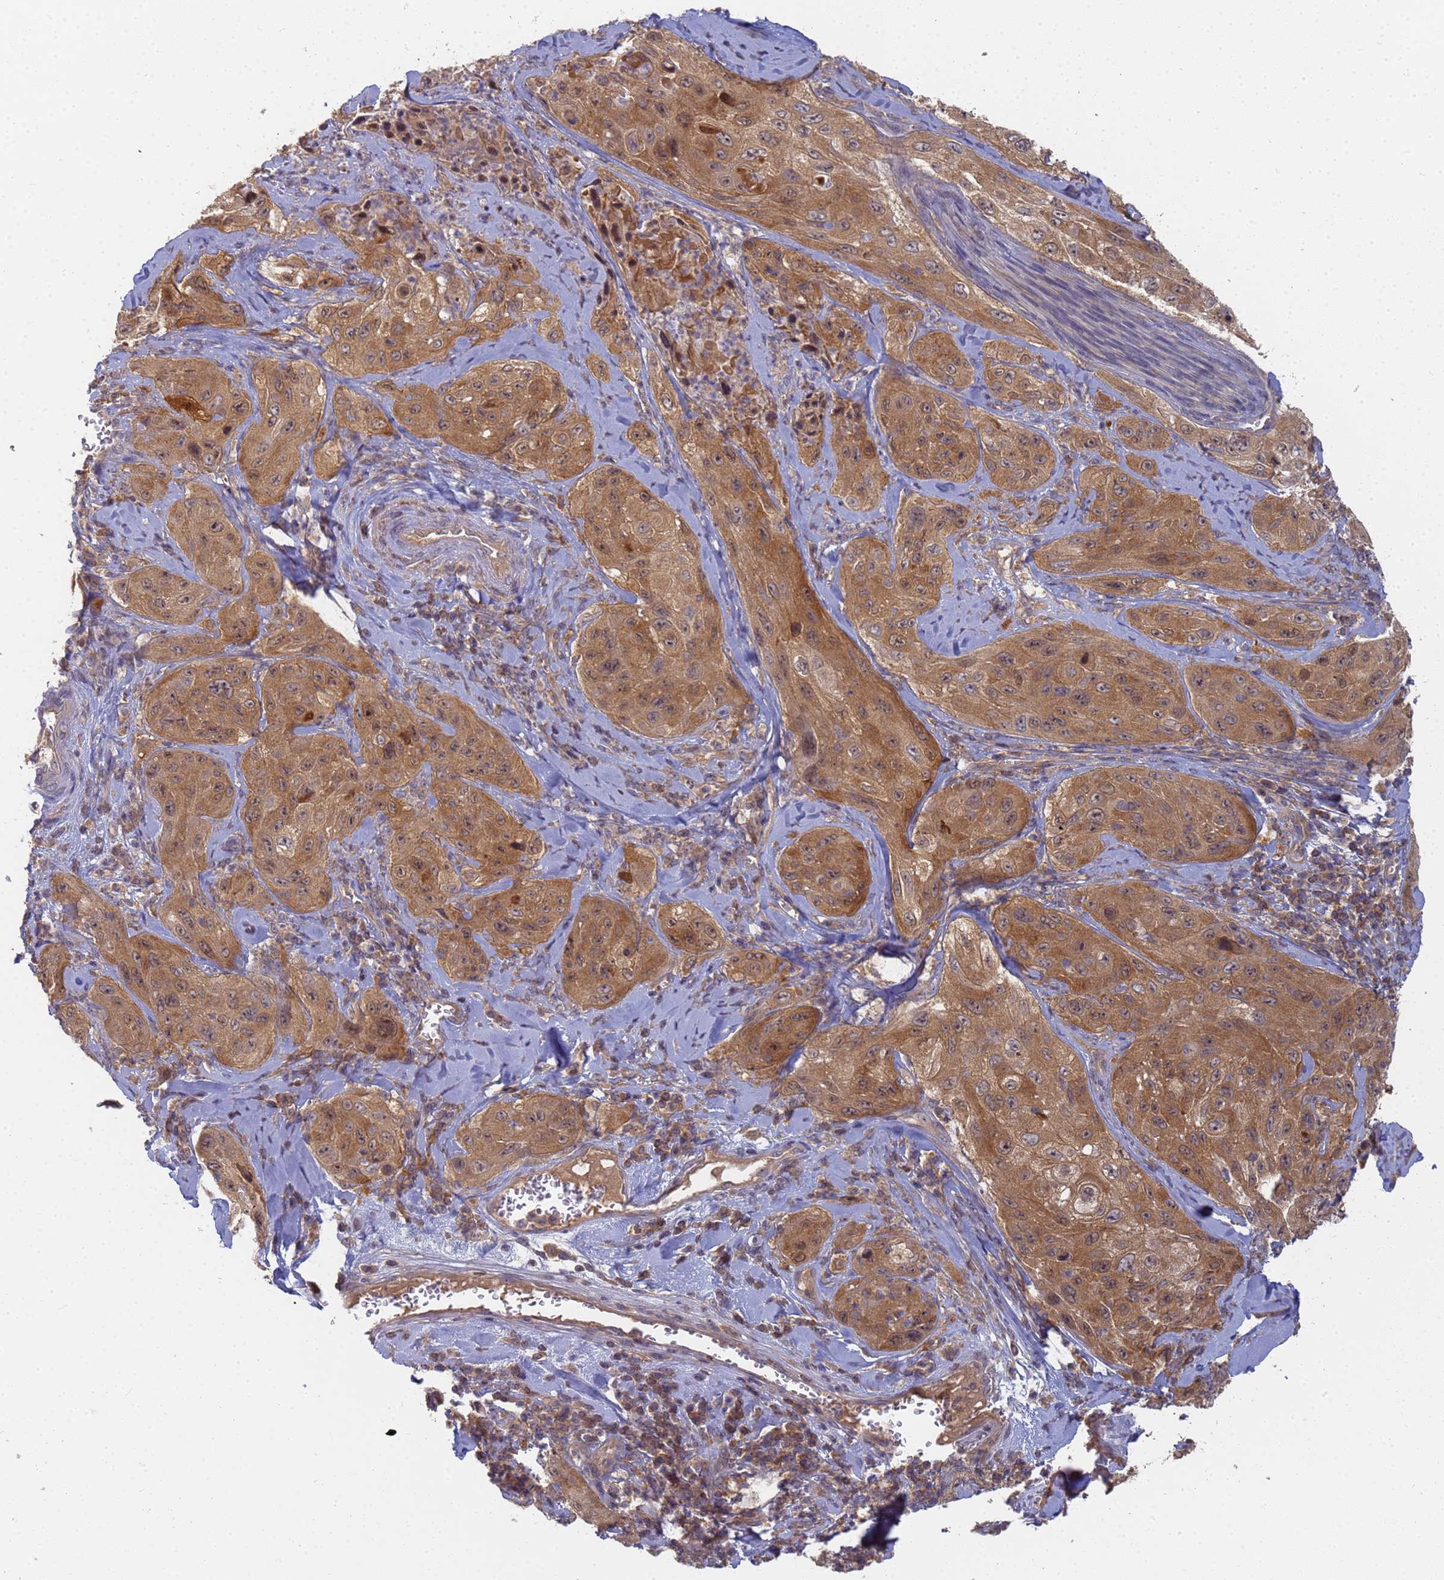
{"staining": {"intensity": "moderate", "quantity": ">75%", "location": "cytoplasmic/membranous,nuclear"}, "tissue": "cervical cancer", "cell_type": "Tumor cells", "image_type": "cancer", "snomed": [{"axis": "morphology", "description": "Squamous cell carcinoma, NOS"}, {"axis": "topography", "description": "Cervix"}], "caption": "Immunohistochemistry micrograph of neoplastic tissue: human cervical squamous cell carcinoma stained using immunohistochemistry reveals medium levels of moderate protein expression localized specifically in the cytoplasmic/membranous and nuclear of tumor cells, appearing as a cytoplasmic/membranous and nuclear brown color.", "gene": "SHARPIN", "patient": {"sex": "female", "age": 42}}